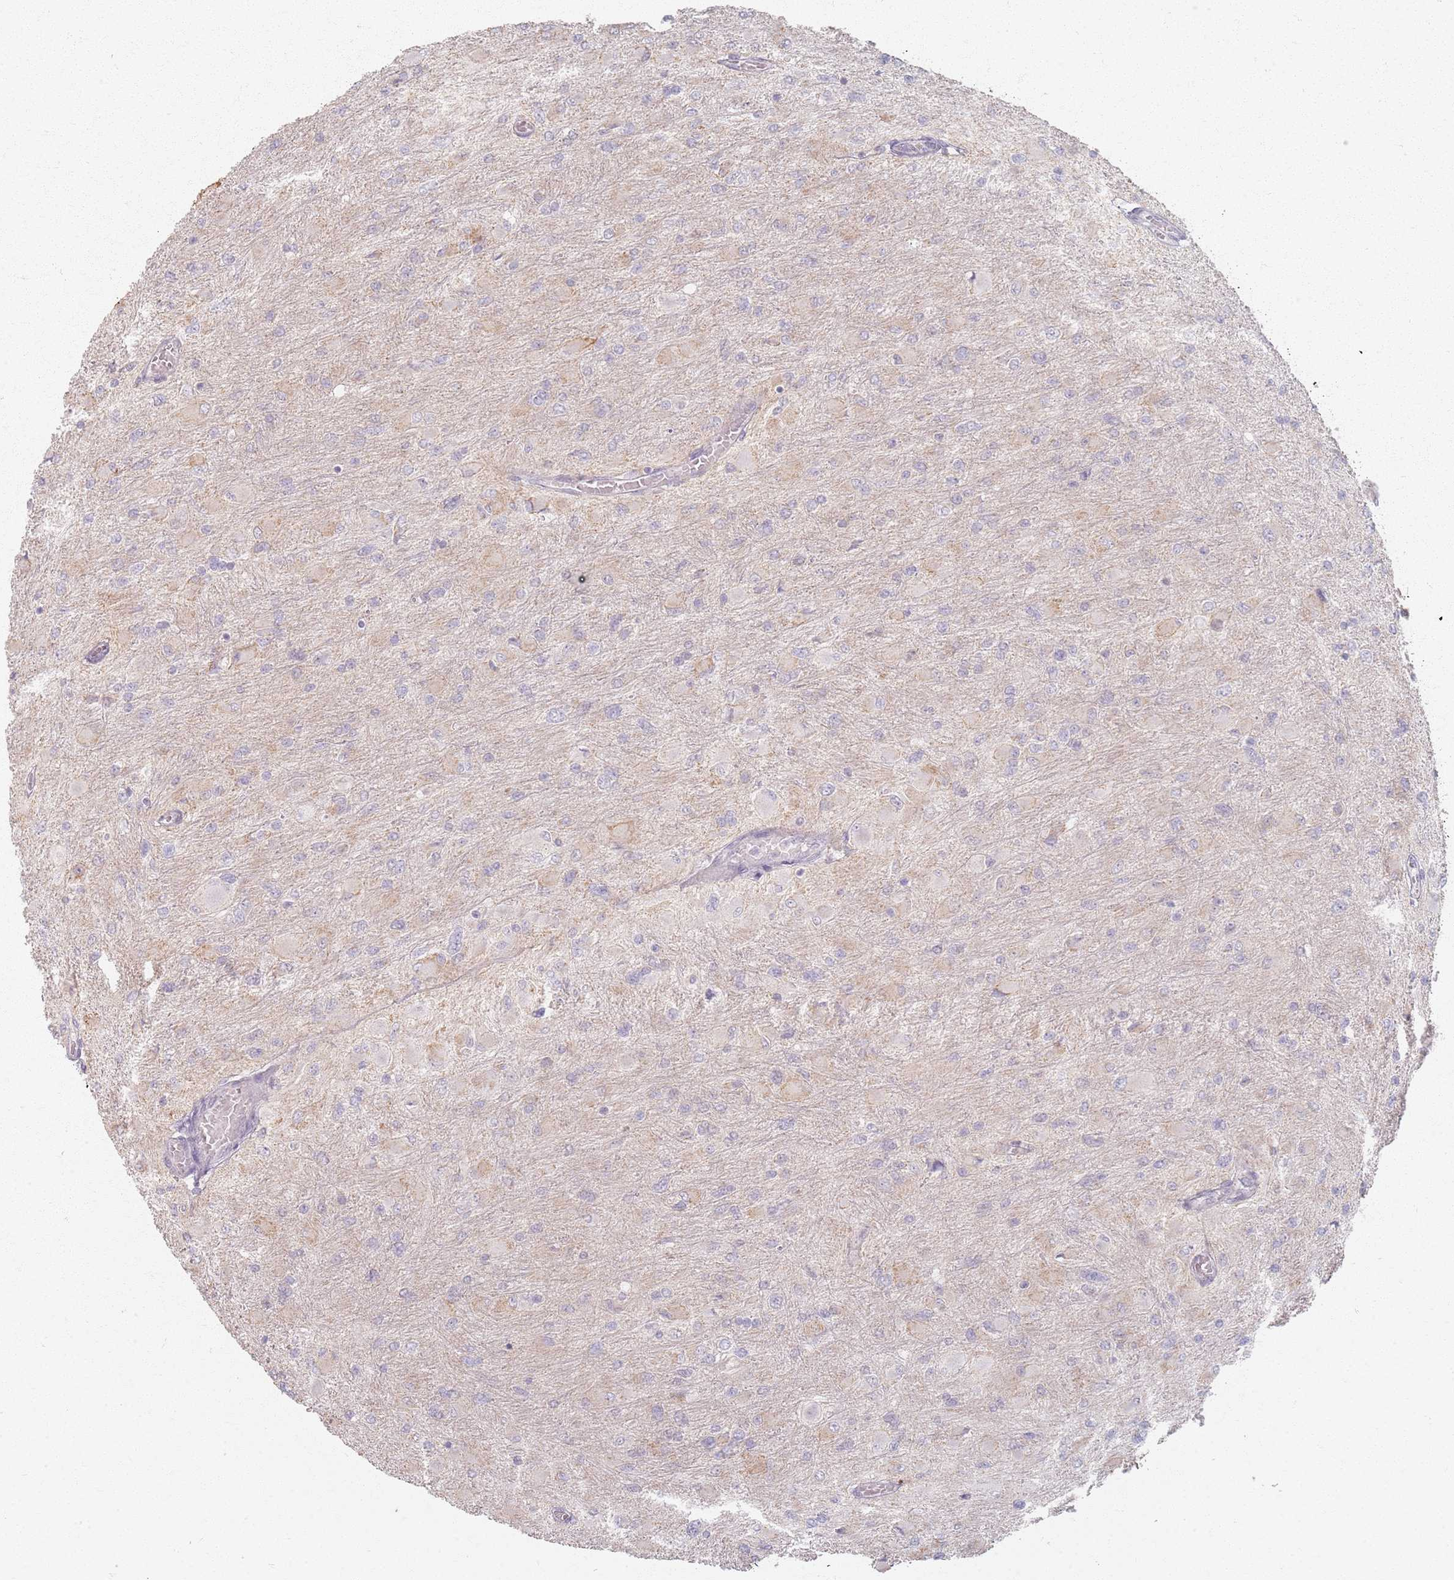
{"staining": {"intensity": "weak", "quantity": "<25%", "location": "cytoplasmic/membranous"}, "tissue": "glioma", "cell_type": "Tumor cells", "image_type": "cancer", "snomed": [{"axis": "morphology", "description": "Glioma, malignant, High grade"}, {"axis": "topography", "description": "Cerebral cortex"}], "caption": "High-grade glioma (malignant) stained for a protein using immunohistochemistry shows no expression tumor cells.", "gene": "PKD2L2", "patient": {"sex": "female", "age": 36}}